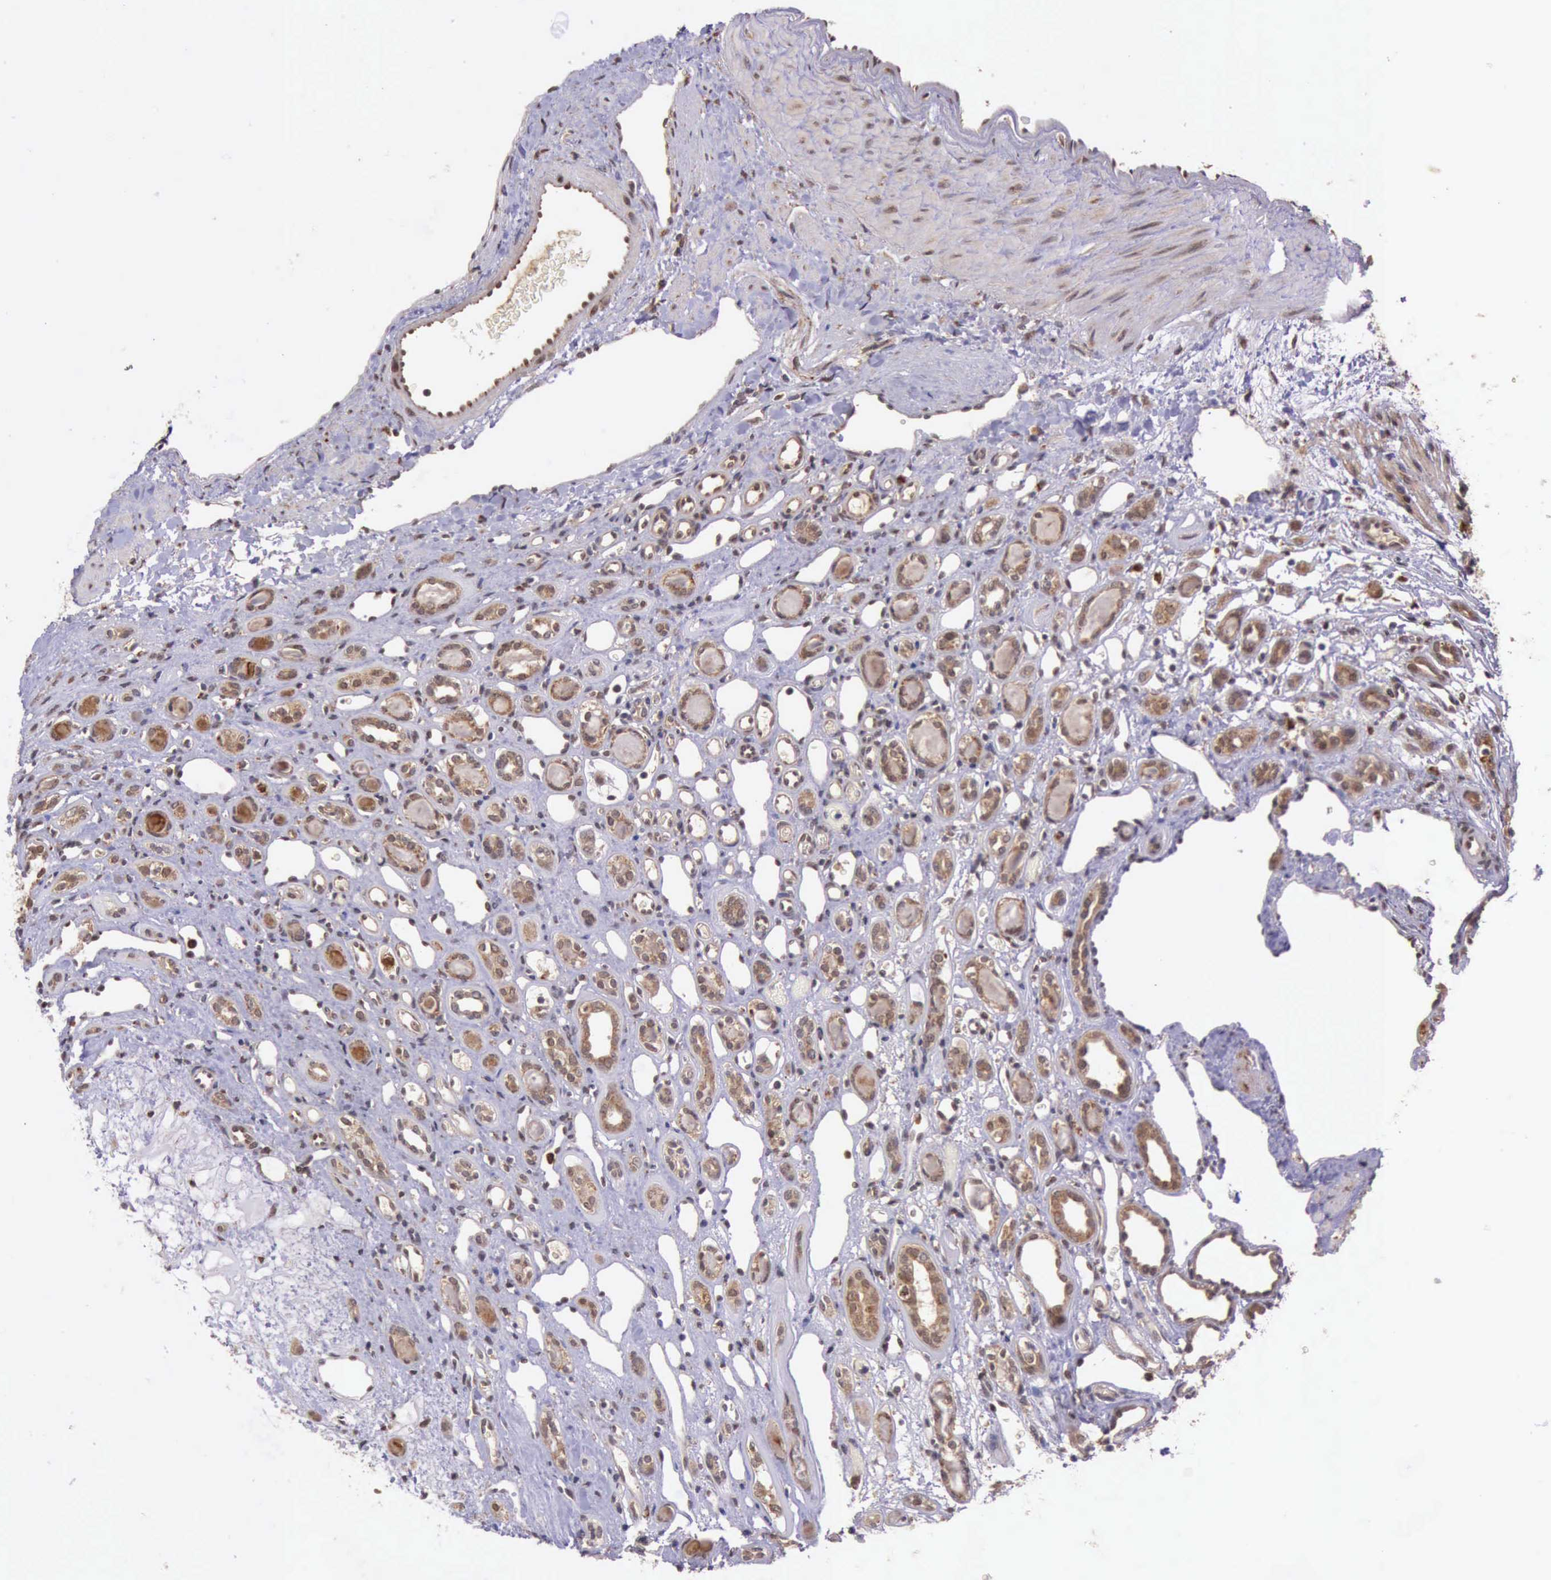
{"staining": {"intensity": "moderate", "quantity": ">75%", "location": "cytoplasmic/membranous"}, "tissue": "renal cancer", "cell_type": "Tumor cells", "image_type": "cancer", "snomed": [{"axis": "morphology", "description": "Adenocarcinoma, NOS"}, {"axis": "topography", "description": "Kidney"}], "caption": "The photomicrograph displays staining of renal cancer (adenocarcinoma), revealing moderate cytoplasmic/membranous protein staining (brown color) within tumor cells.", "gene": "ARMCX3", "patient": {"sex": "female", "age": 60}}